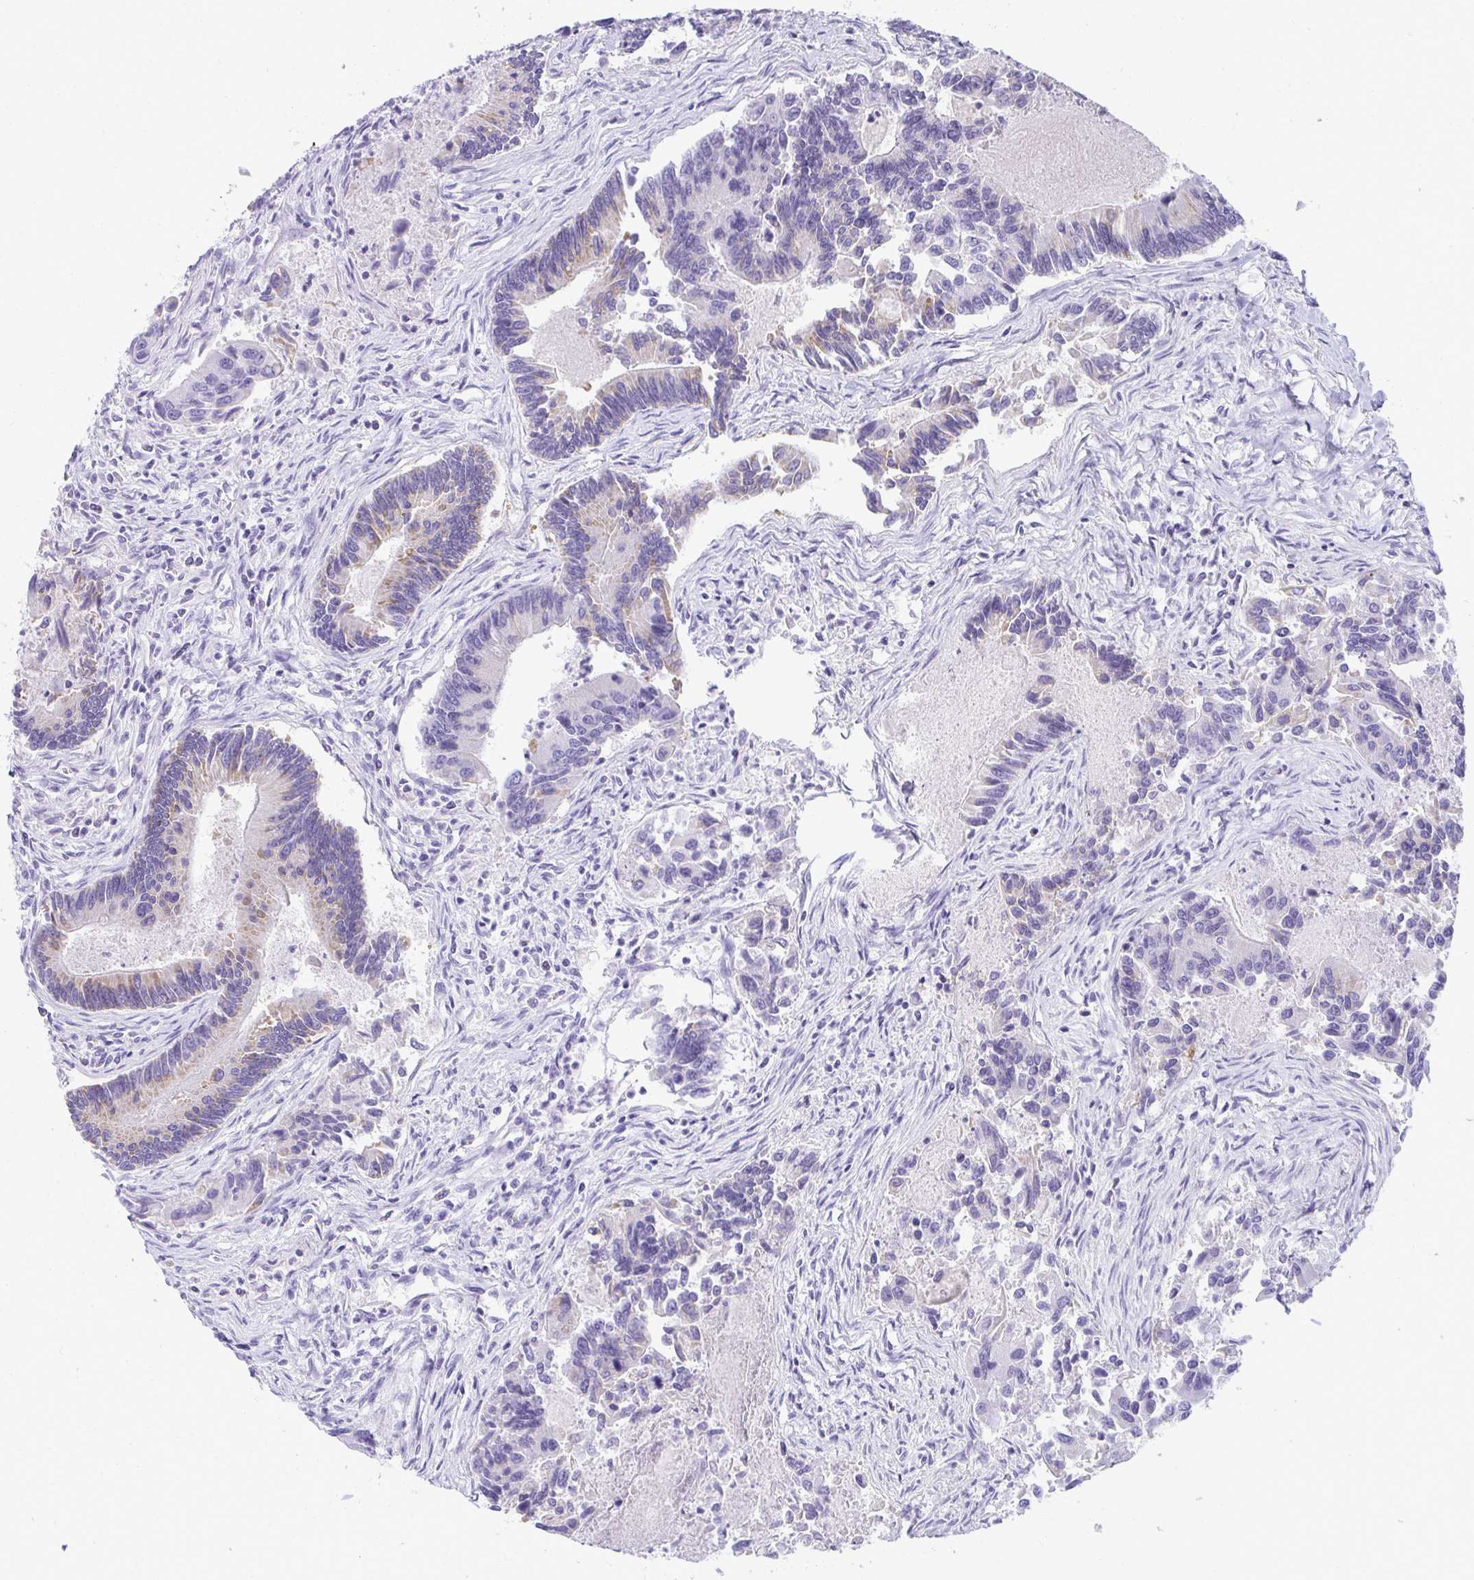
{"staining": {"intensity": "negative", "quantity": "none", "location": "none"}, "tissue": "colorectal cancer", "cell_type": "Tumor cells", "image_type": "cancer", "snomed": [{"axis": "morphology", "description": "Adenocarcinoma, NOS"}, {"axis": "topography", "description": "Colon"}], "caption": "An immunohistochemistry image of colorectal cancer is shown. There is no staining in tumor cells of colorectal cancer. (Stains: DAB immunohistochemistry with hematoxylin counter stain, Microscopy: brightfield microscopy at high magnification).", "gene": "ZSWIM3", "patient": {"sex": "female", "age": 67}}